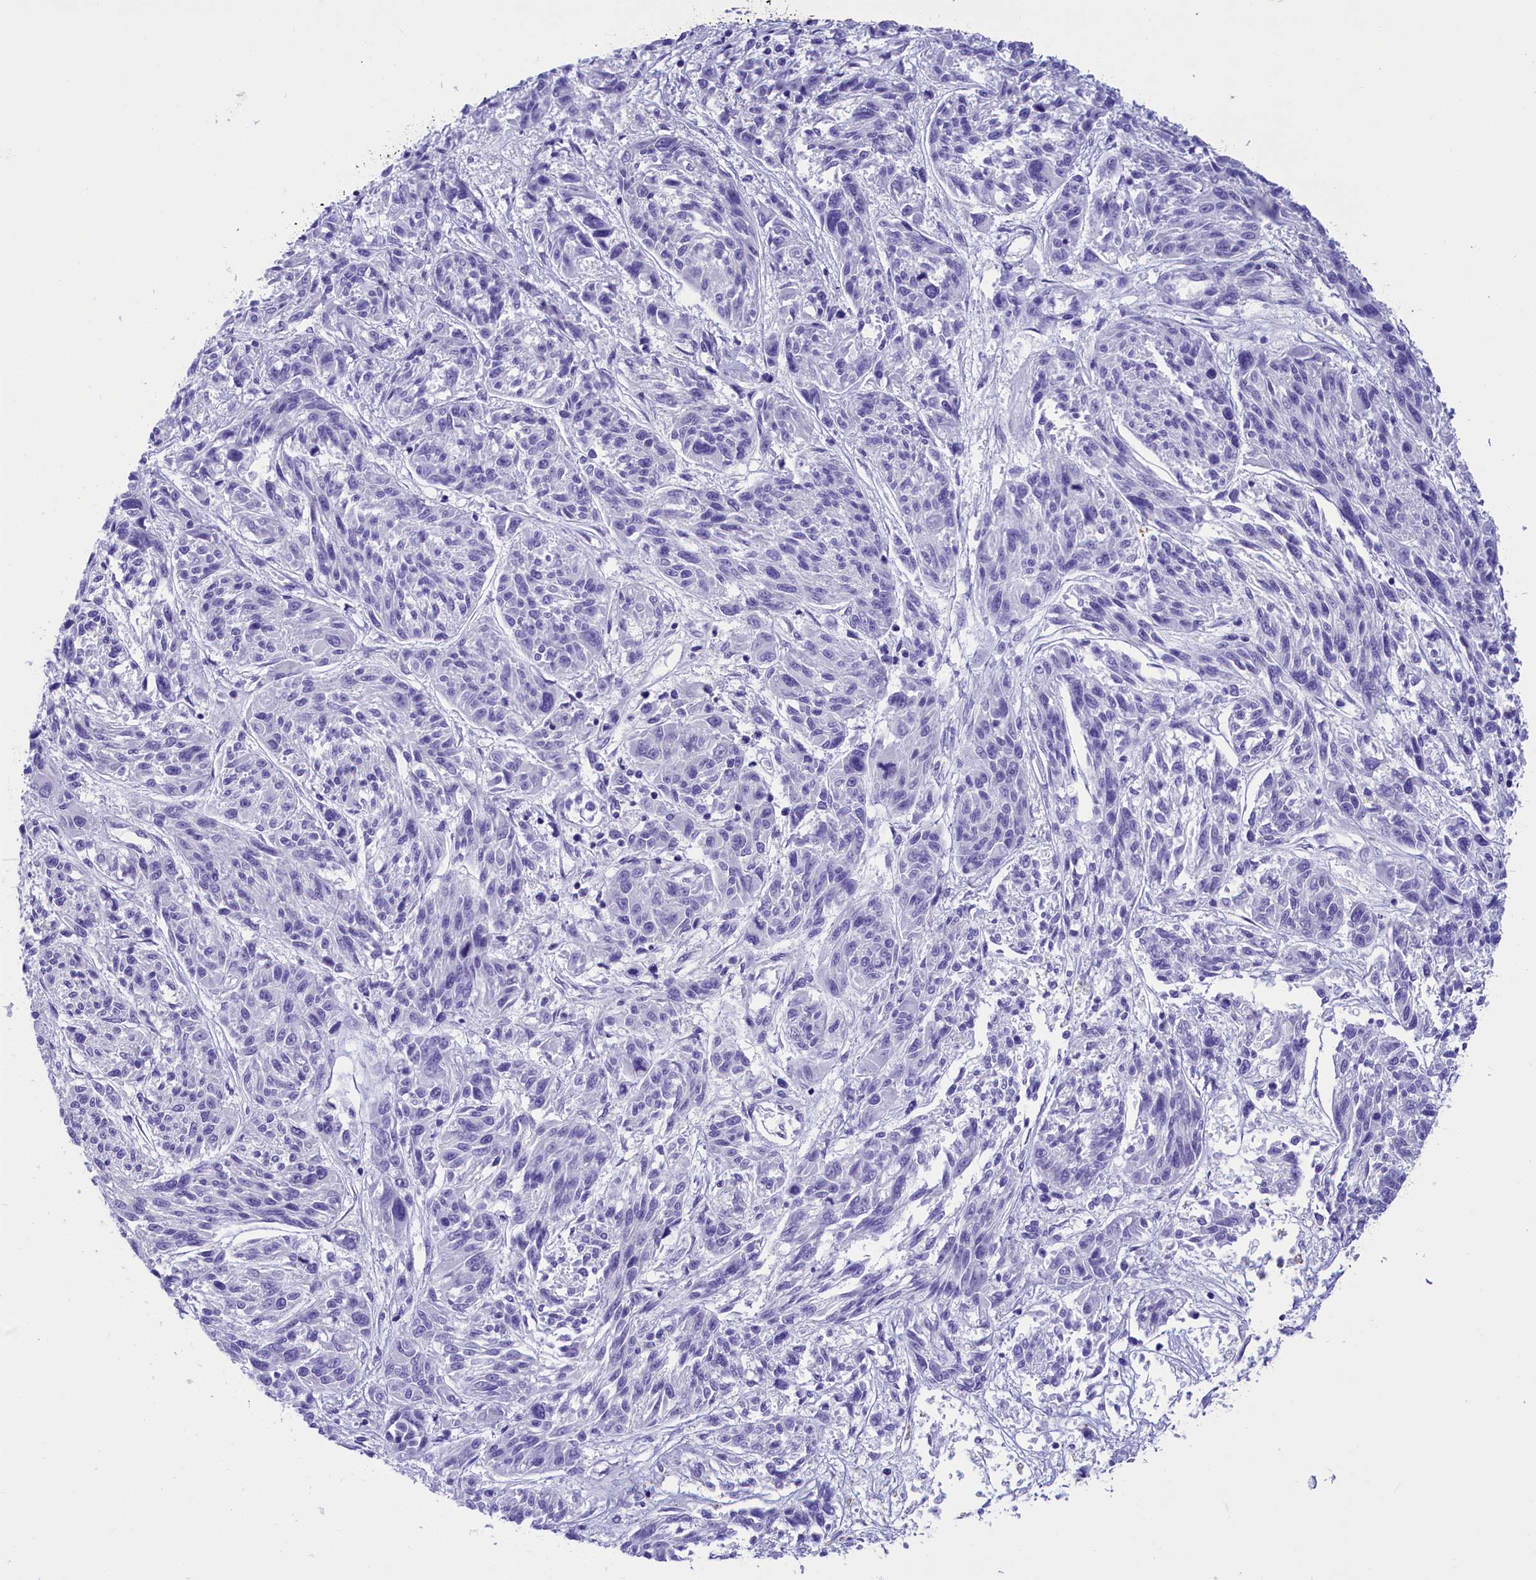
{"staining": {"intensity": "negative", "quantity": "none", "location": "none"}, "tissue": "melanoma", "cell_type": "Tumor cells", "image_type": "cancer", "snomed": [{"axis": "morphology", "description": "Malignant melanoma, NOS"}, {"axis": "topography", "description": "Skin"}], "caption": "This is a histopathology image of immunohistochemistry staining of malignant melanoma, which shows no staining in tumor cells.", "gene": "ABAT", "patient": {"sex": "male", "age": 53}}